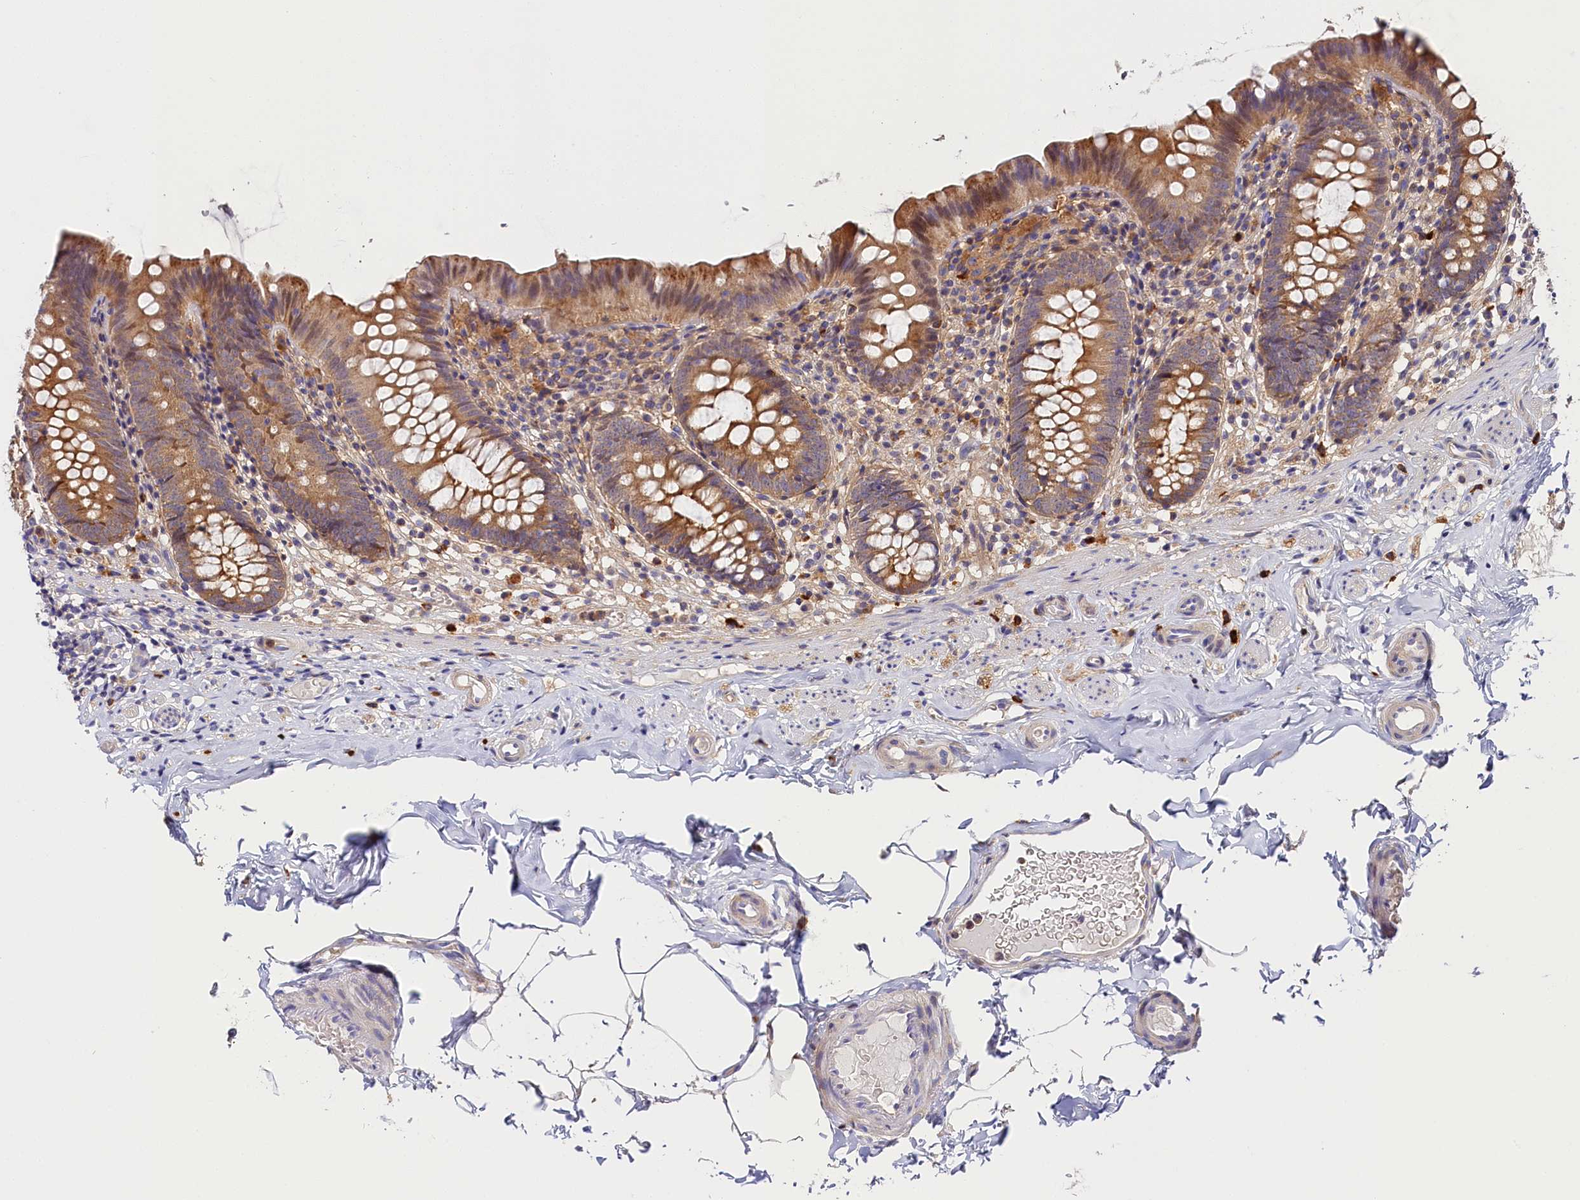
{"staining": {"intensity": "moderate", "quantity": ">75%", "location": "cytoplasmic/membranous"}, "tissue": "appendix", "cell_type": "Glandular cells", "image_type": "normal", "snomed": [{"axis": "morphology", "description": "Normal tissue, NOS"}, {"axis": "topography", "description": "Appendix"}], "caption": "High-magnification brightfield microscopy of benign appendix stained with DAB (3,3'-diaminobenzidine) (brown) and counterstained with hematoxylin (blue). glandular cells exhibit moderate cytoplasmic/membranous expression is seen in approximately>75% of cells. (IHC, brightfield microscopy, high magnification).", "gene": "KATNB1", "patient": {"sex": "male", "age": 55}}